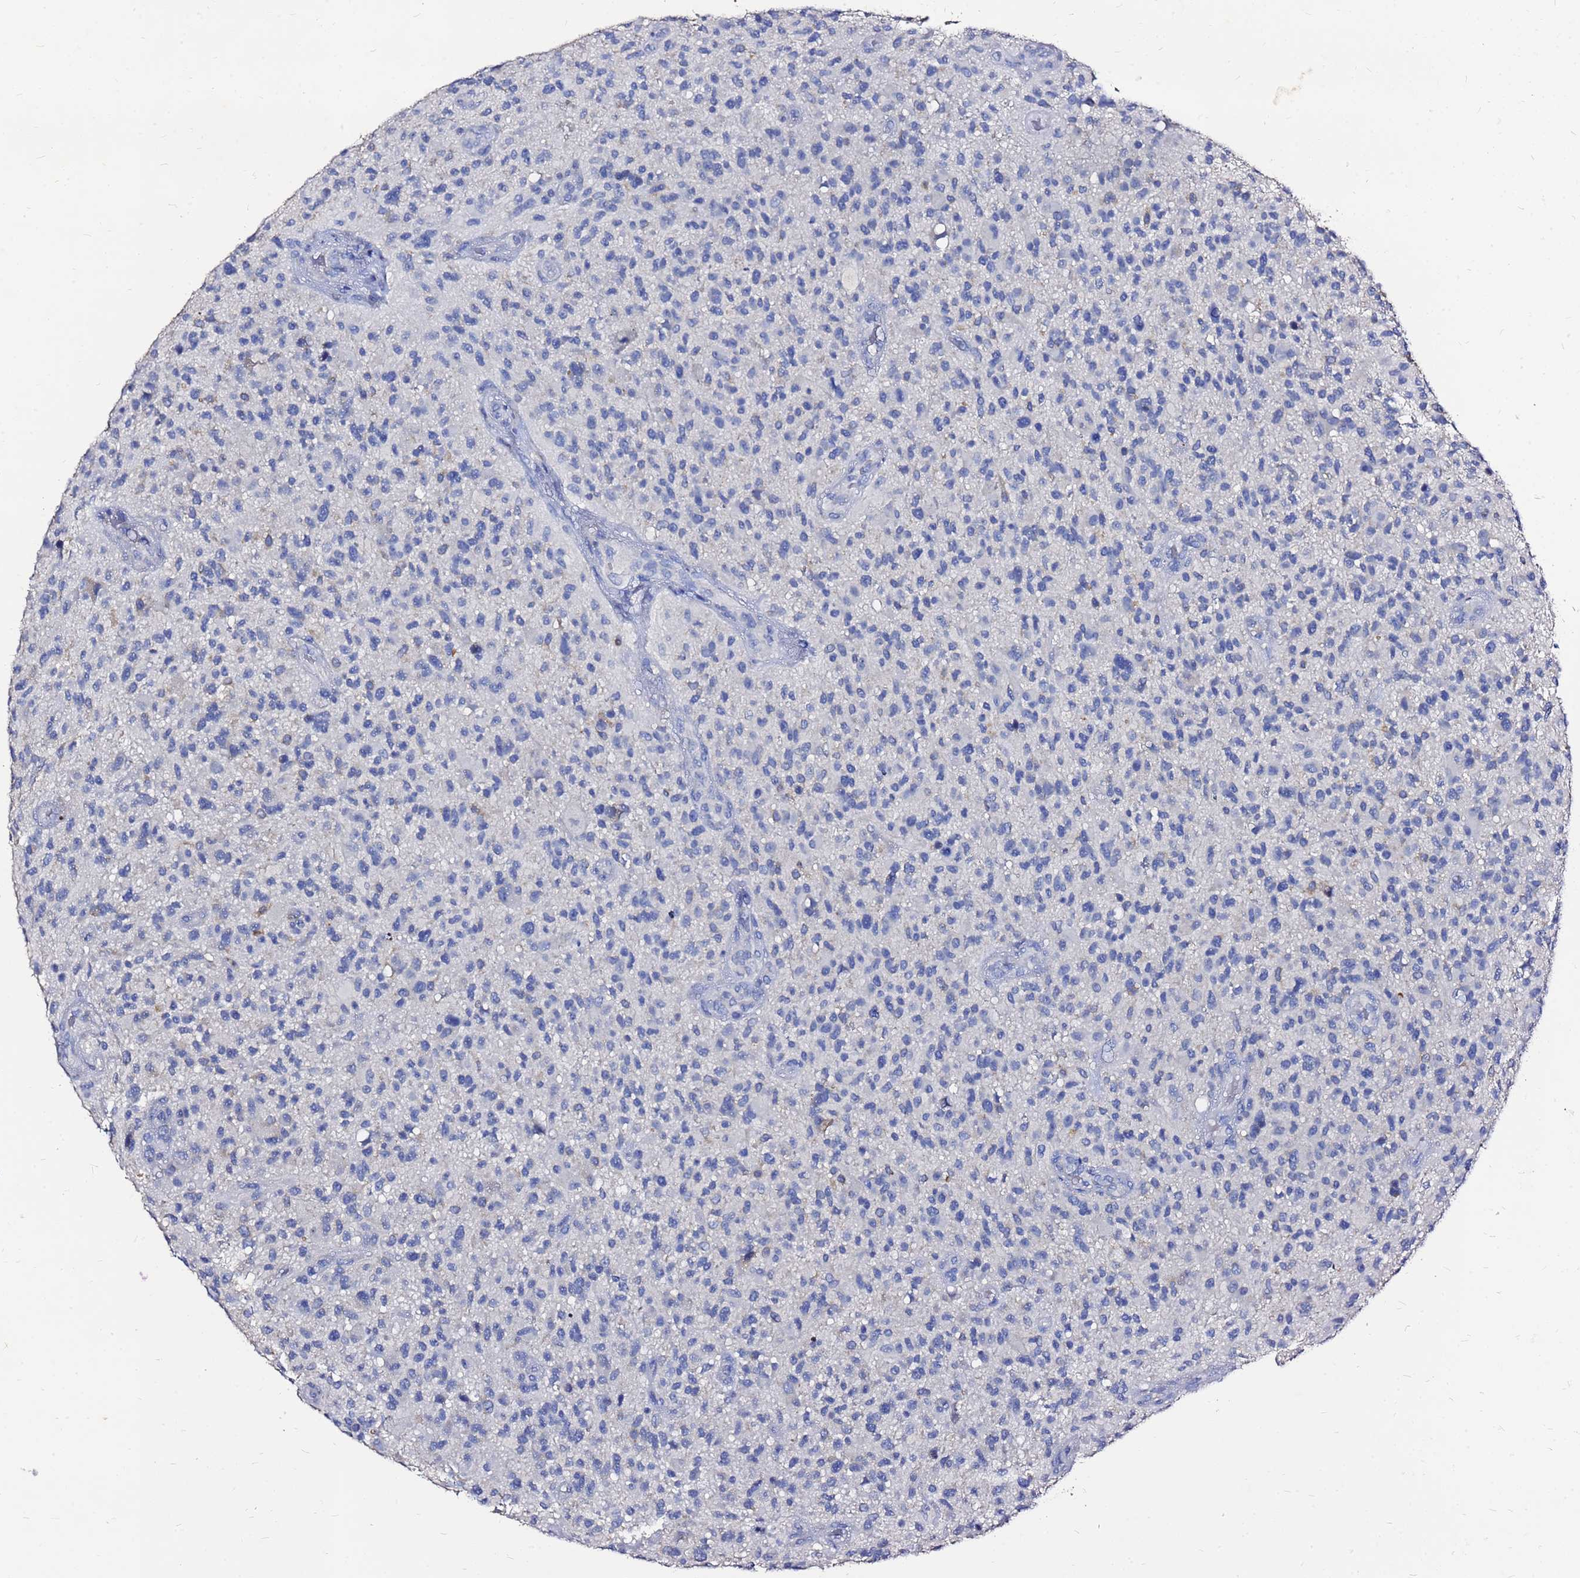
{"staining": {"intensity": "negative", "quantity": "none", "location": "none"}, "tissue": "glioma", "cell_type": "Tumor cells", "image_type": "cancer", "snomed": [{"axis": "morphology", "description": "Glioma, malignant, High grade"}, {"axis": "topography", "description": "Brain"}], "caption": "Protein analysis of glioma displays no significant positivity in tumor cells. The staining is performed using DAB (3,3'-diaminobenzidine) brown chromogen with nuclei counter-stained in using hematoxylin.", "gene": "FAM183A", "patient": {"sex": "male", "age": 47}}